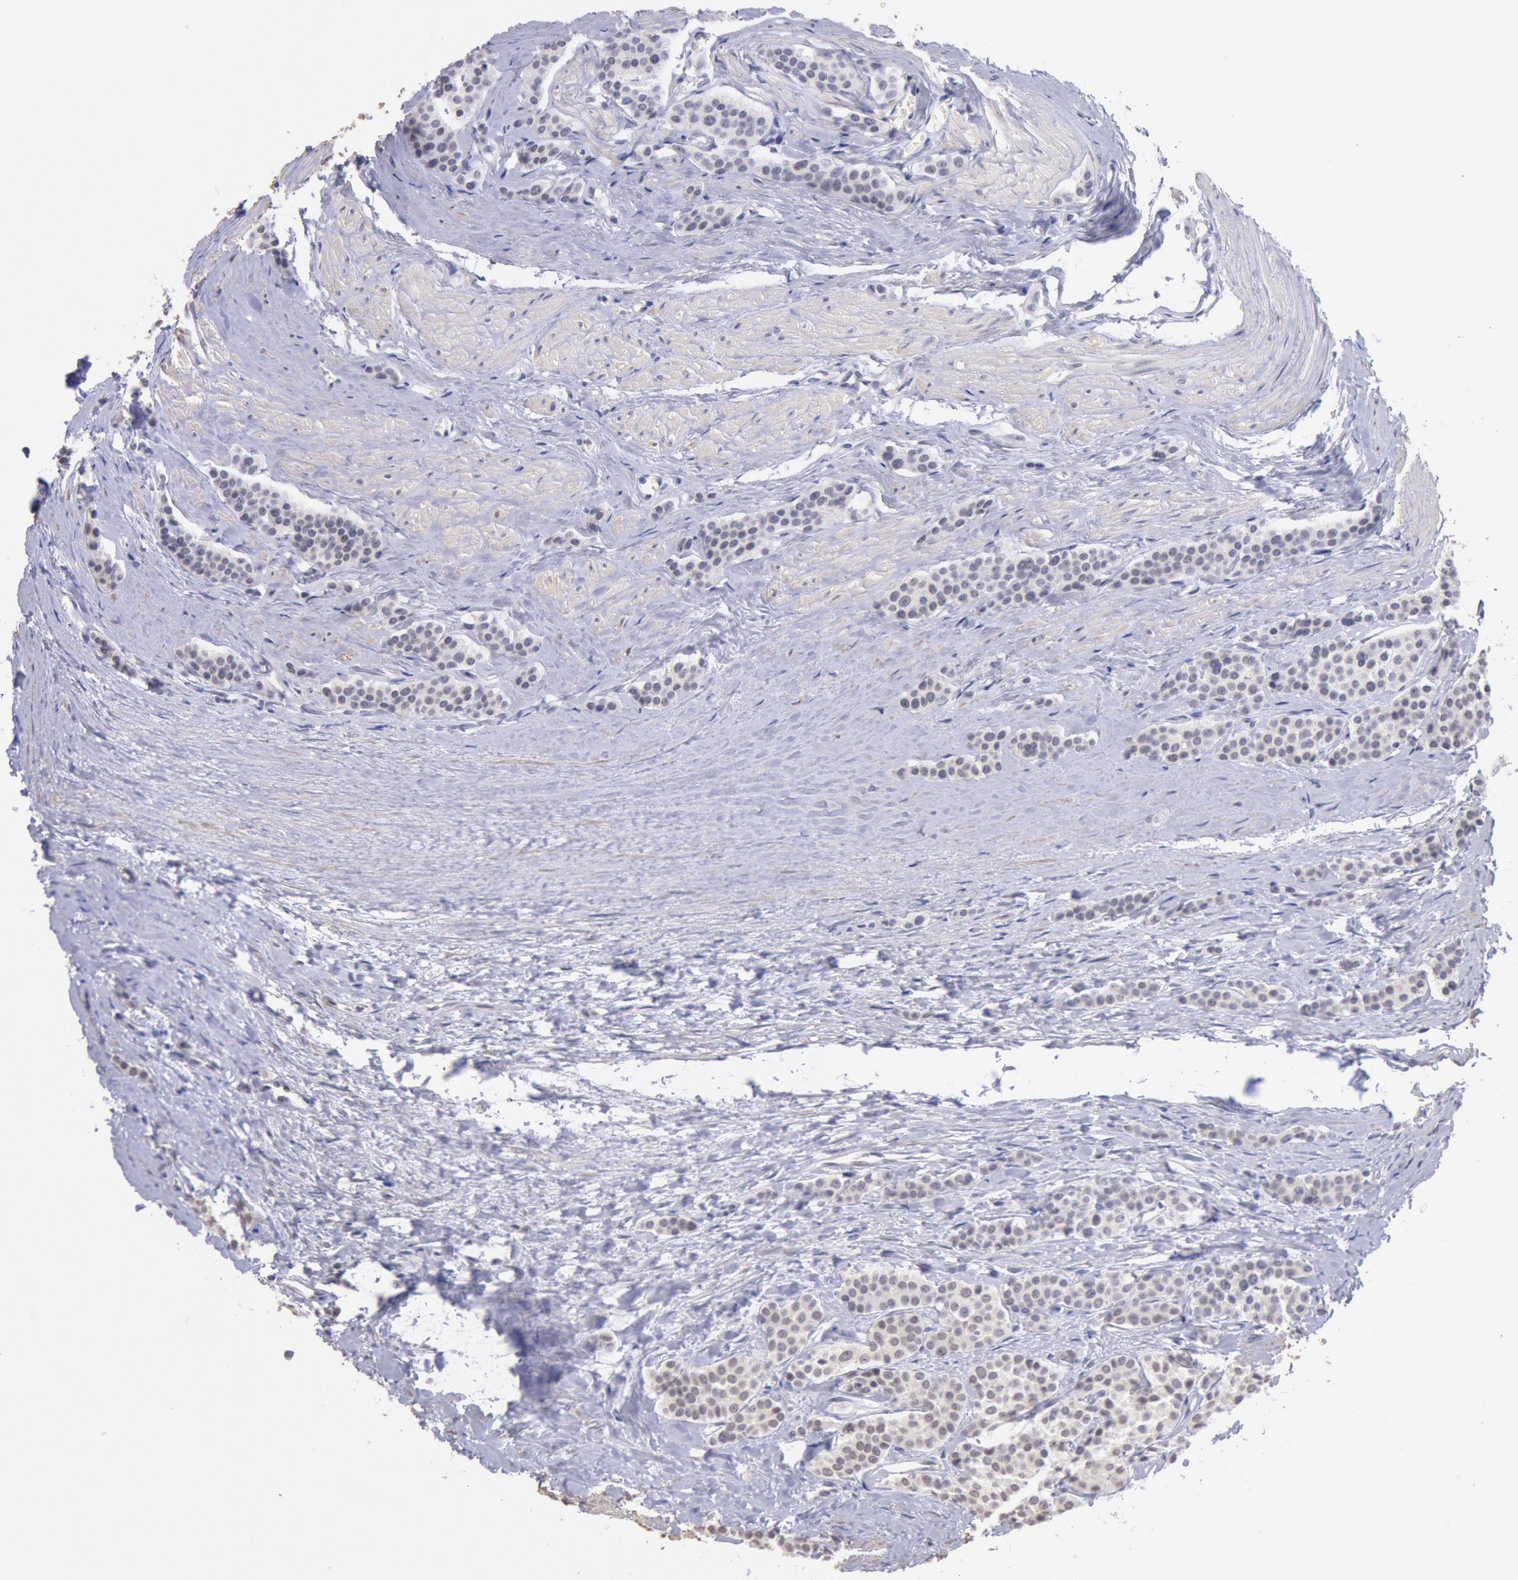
{"staining": {"intensity": "weak", "quantity": ">75%", "location": "cytoplasmic/membranous,nuclear"}, "tissue": "carcinoid", "cell_type": "Tumor cells", "image_type": "cancer", "snomed": [{"axis": "morphology", "description": "Carcinoid, malignant, NOS"}, {"axis": "topography", "description": "Small intestine"}], "caption": "This is an image of immunohistochemistry (IHC) staining of carcinoid, which shows weak staining in the cytoplasmic/membranous and nuclear of tumor cells.", "gene": "MYH7", "patient": {"sex": "male", "age": 60}}